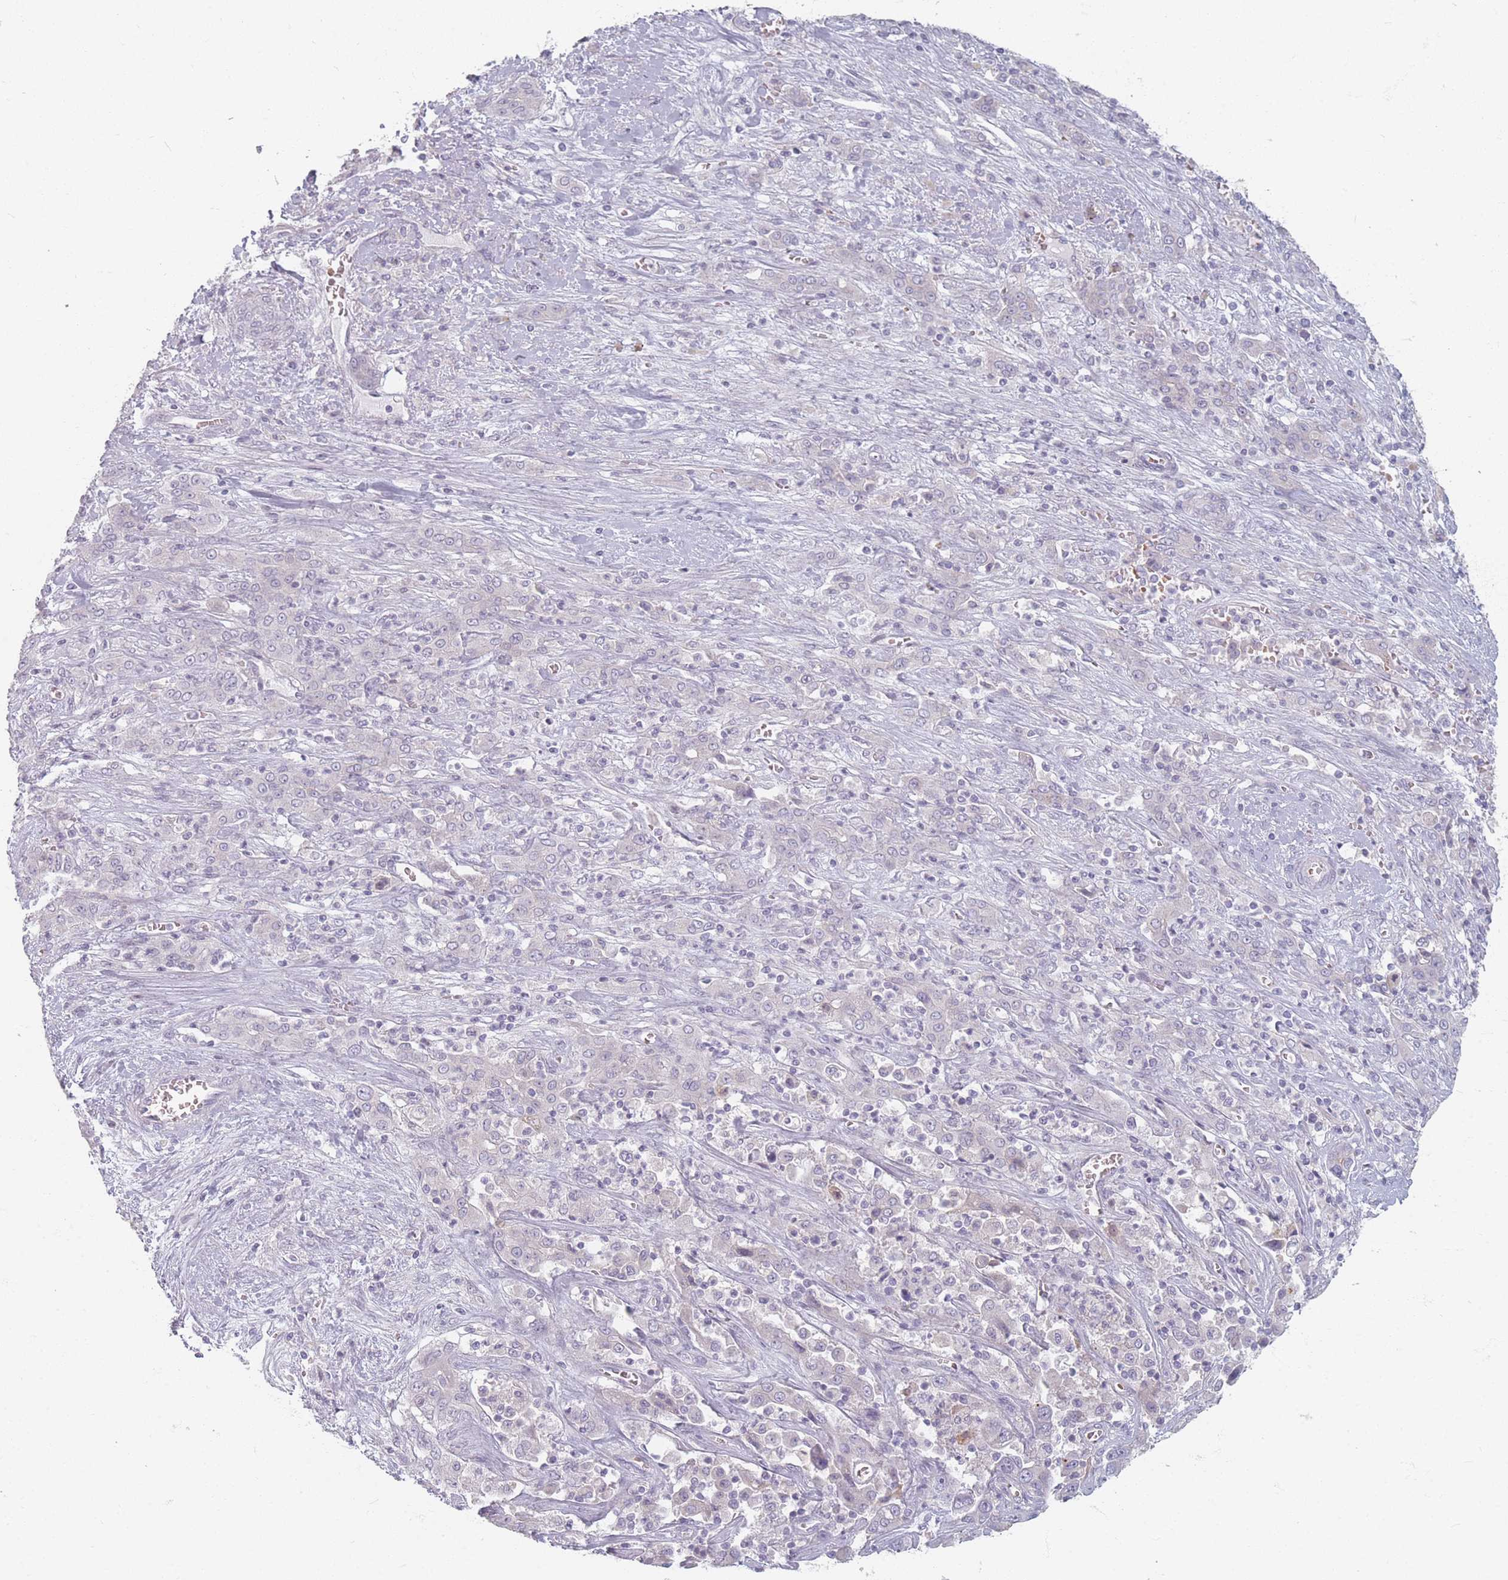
{"staining": {"intensity": "negative", "quantity": "none", "location": "none"}, "tissue": "liver cancer", "cell_type": "Tumor cells", "image_type": "cancer", "snomed": [{"axis": "morphology", "description": "Cholangiocarcinoma"}, {"axis": "topography", "description": "Liver"}], "caption": "This is an immunohistochemistry micrograph of liver cancer. There is no expression in tumor cells.", "gene": "TMOD1", "patient": {"sex": "female", "age": 52}}